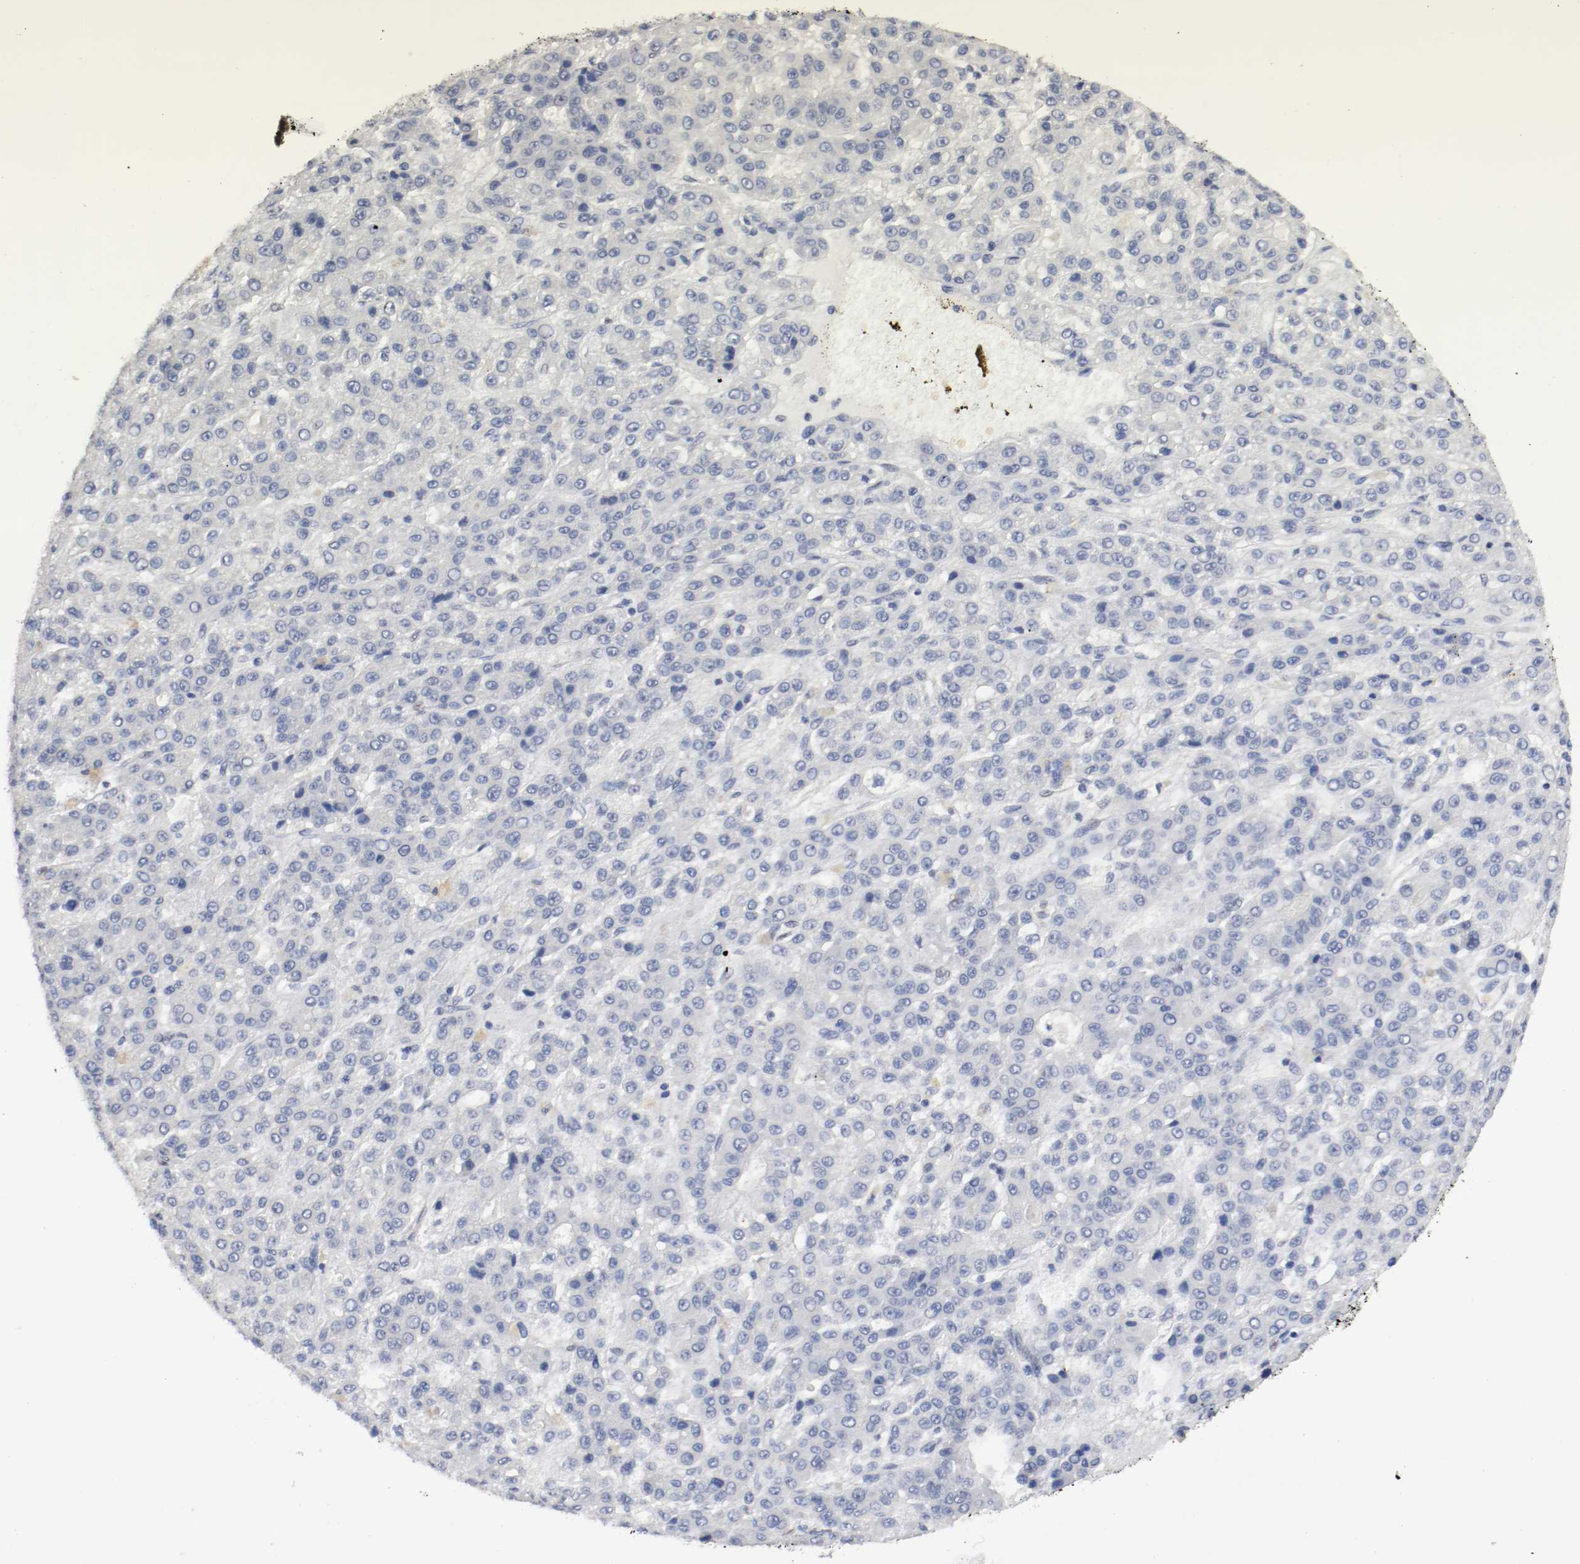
{"staining": {"intensity": "negative", "quantity": "none", "location": "none"}, "tissue": "liver cancer", "cell_type": "Tumor cells", "image_type": "cancer", "snomed": [{"axis": "morphology", "description": "Carcinoma, Hepatocellular, NOS"}, {"axis": "topography", "description": "Liver"}], "caption": "This is an immunohistochemistry (IHC) photomicrograph of hepatocellular carcinoma (liver). There is no positivity in tumor cells.", "gene": "FOSL2", "patient": {"sex": "male", "age": 70}}